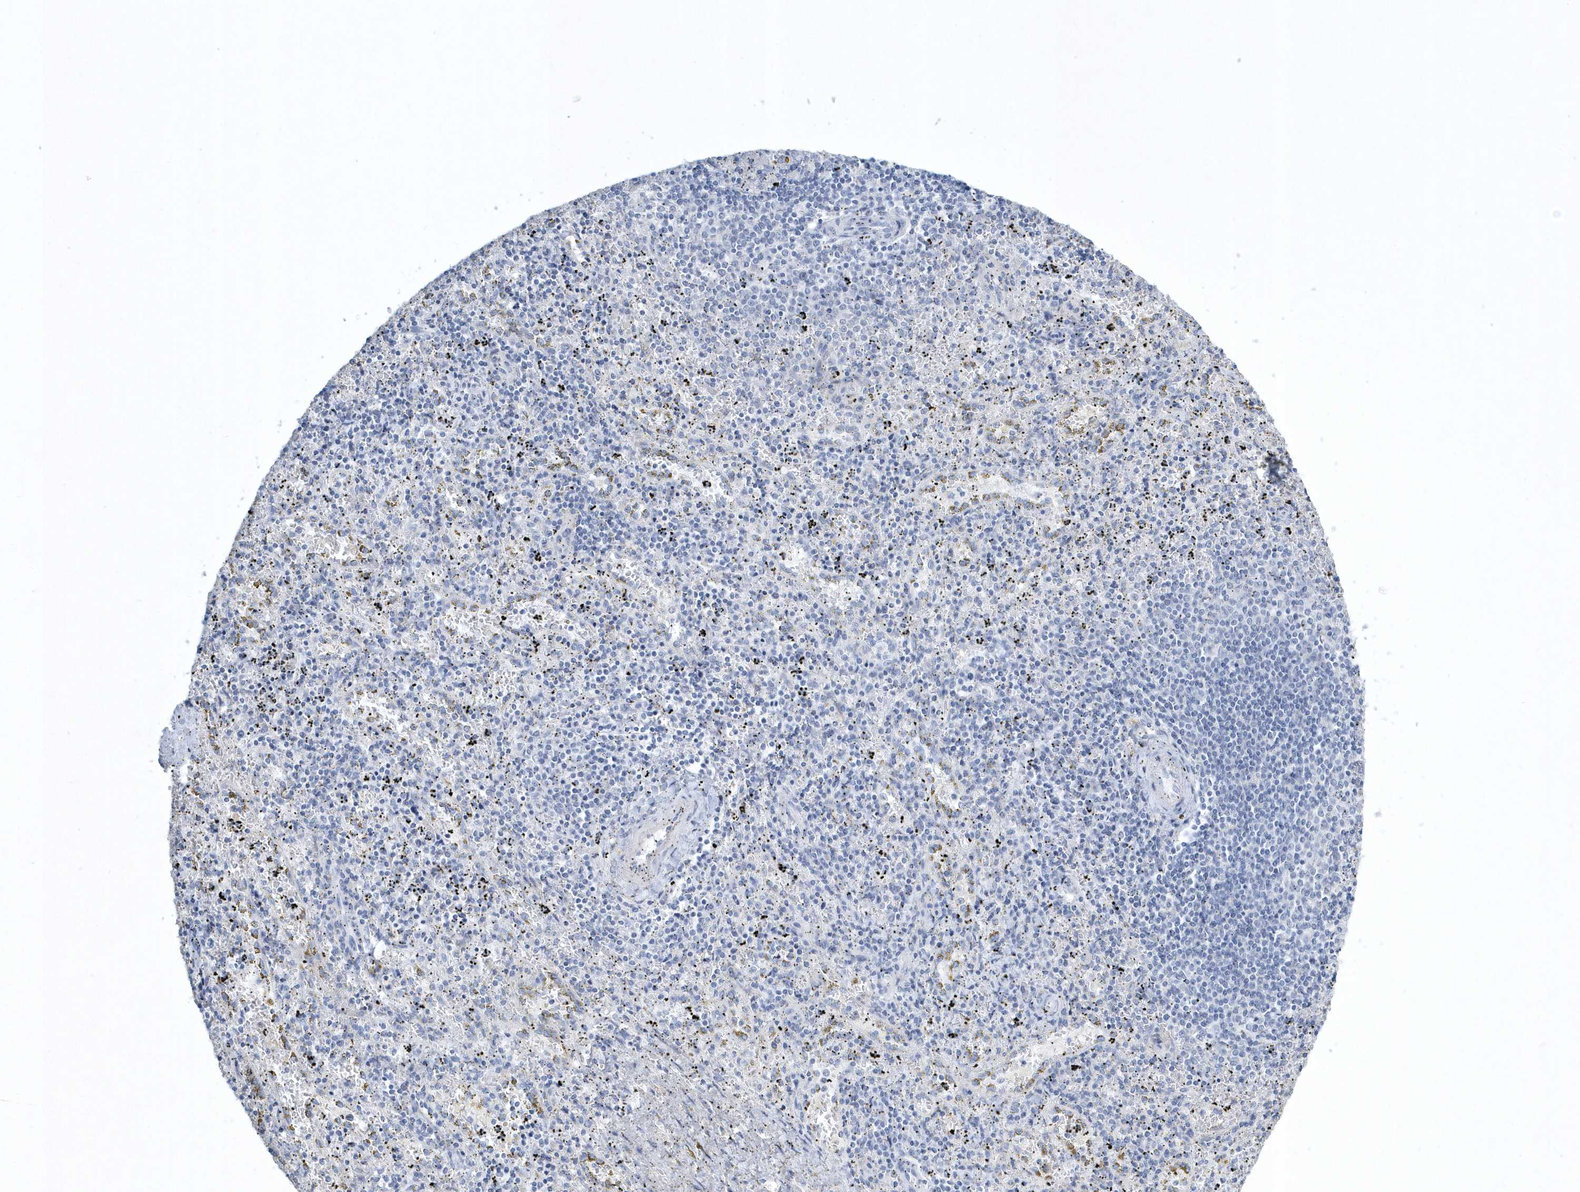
{"staining": {"intensity": "negative", "quantity": "none", "location": "none"}, "tissue": "spleen", "cell_type": "Cells in red pulp", "image_type": "normal", "snomed": [{"axis": "morphology", "description": "Normal tissue, NOS"}, {"axis": "topography", "description": "Spleen"}], "caption": "Immunohistochemical staining of unremarkable human spleen reveals no significant staining in cells in red pulp.", "gene": "SPATA18", "patient": {"sex": "male", "age": 11}}